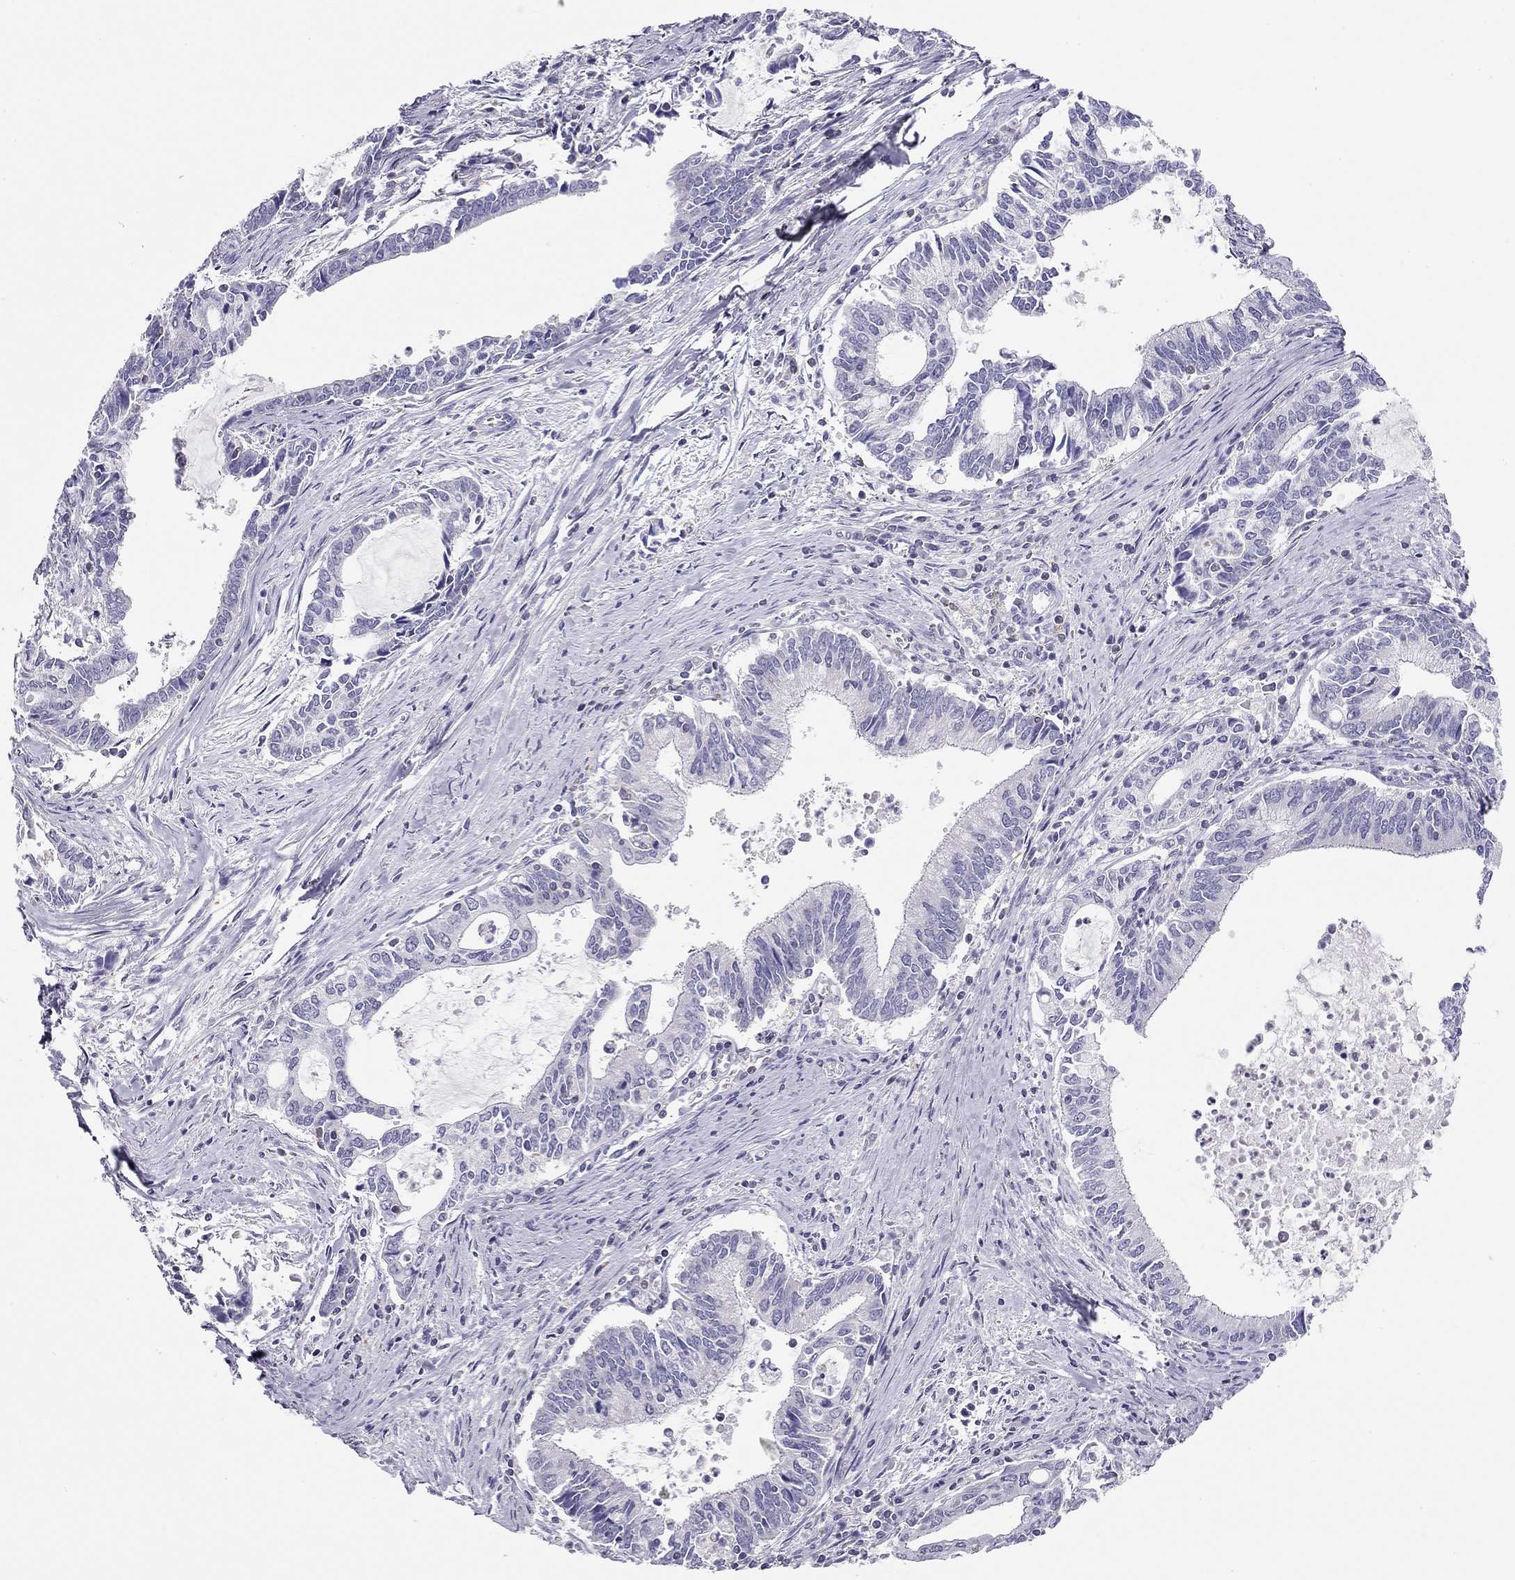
{"staining": {"intensity": "negative", "quantity": "none", "location": "none"}, "tissue": "cervical cancer", "cell_type": "Tumor cells", "image_type": "cancer", "snomed": [{"axis": "morphology", "description": "Adenocarcinoma, NOS"}, {"axis": "topography", "description": "Cervix"}], "caption": "High power microscopy photomicrograph of an immunohistochemistry photomicrograph of cervical cancer, revealing no significant positivity in tumor cells.", "gene": "CITED1", "patient": {"sex": "female", "age": 42}}